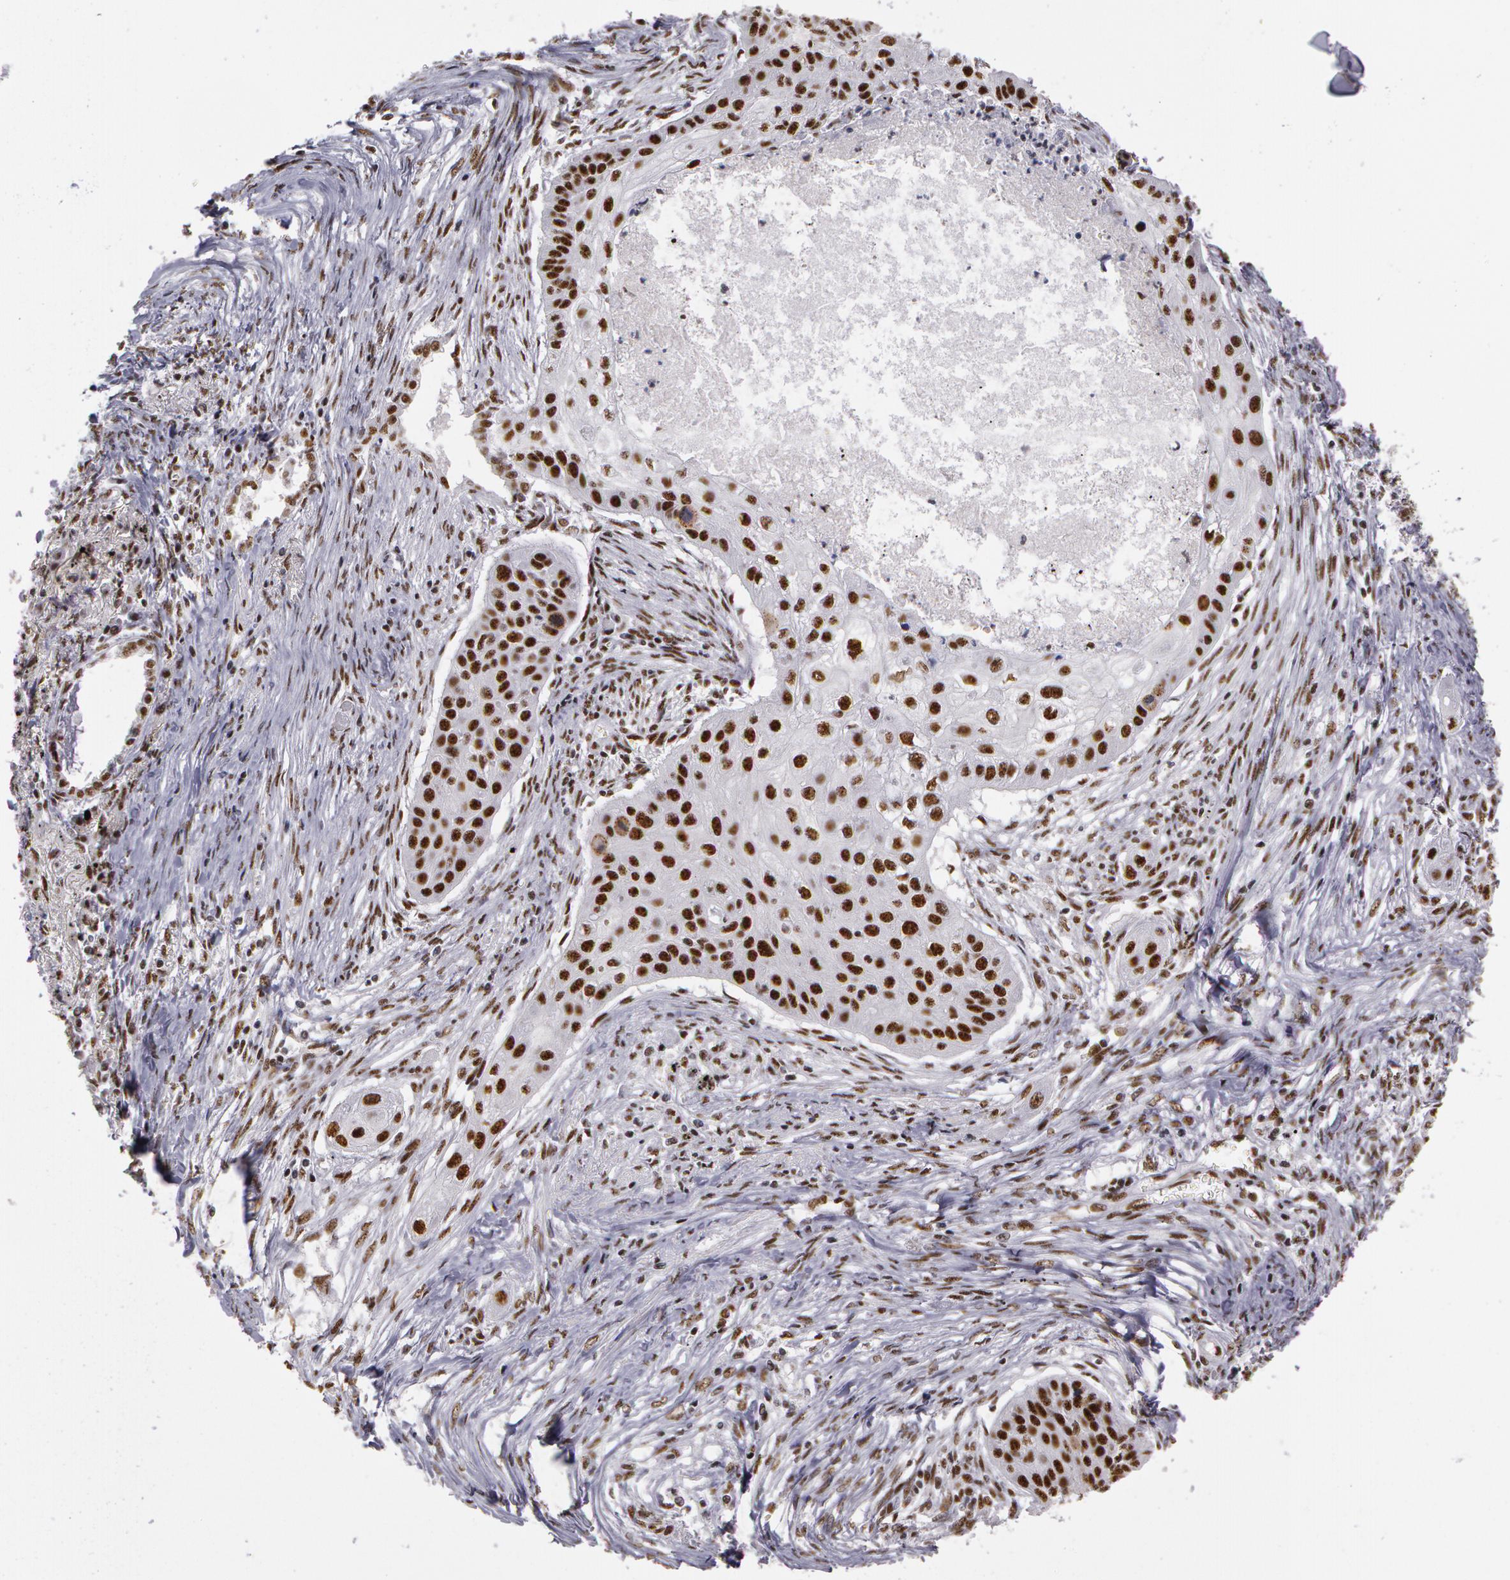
{"staining": {"intensity": "strong", "quantity": ">75%", "location": "nuclear"}, "tissue": "lung cancer", "cell_type": "Tumor cells", "image_type": "cancer", "snomed": [{"axis": "morphology", "description": "Squamous cell carcinoma, NOS"}, {"axis": "topography", "description": "Lung"}], "caption": "Immunohistochemical staining of human lung cancer (squamous cell carcinoma) shows high levels of strong nuclear protein staining in about >75% of tumor cells.", "gene": "PNN", "patient": {"sex": "male", "age": 71}}